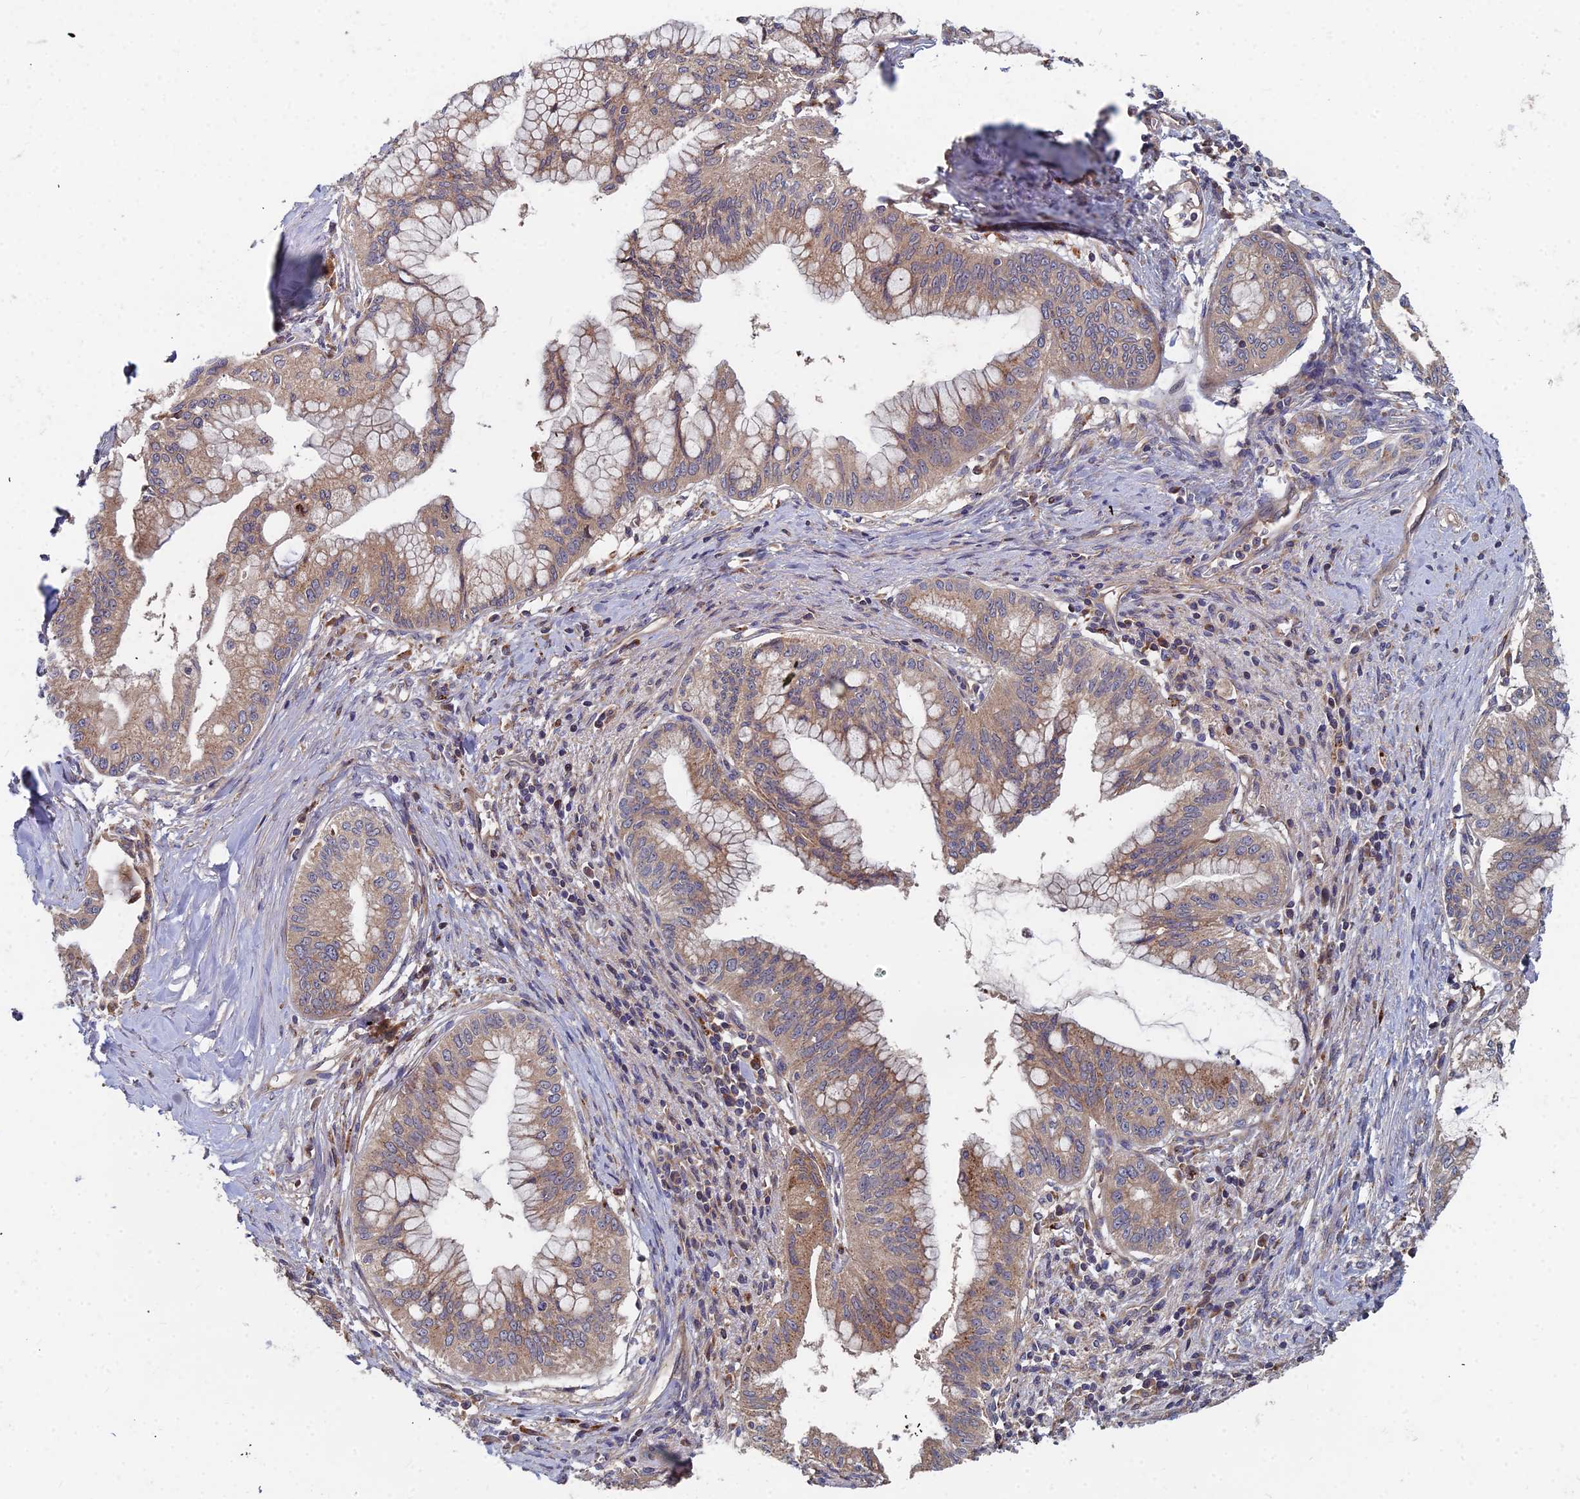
{"staining": {"intensity": "moderate", "quantity": ">75%", "location": "cytoplasmic/membranous"}, "tissue": "pancreatic cancer", "cell_type": "Tumor cells", "image_type": "cancer", "snomed": [{"axis": "morphology", "description": "Adenocarcinoma, NOS"}, {"axis": "topography", "description": "Pancreas"}], "caption": "Immunohistochemical staining of human pancreatic adenocarcinoma displays moderate cytoplasmic/membranous protein positivity in approximately >75% of tumor cells. (brown staining indicates protein expression, while blue staining denotes nuclei).", "gene": "CCZ1", "patient": {"sex": "male", "age": 46}}